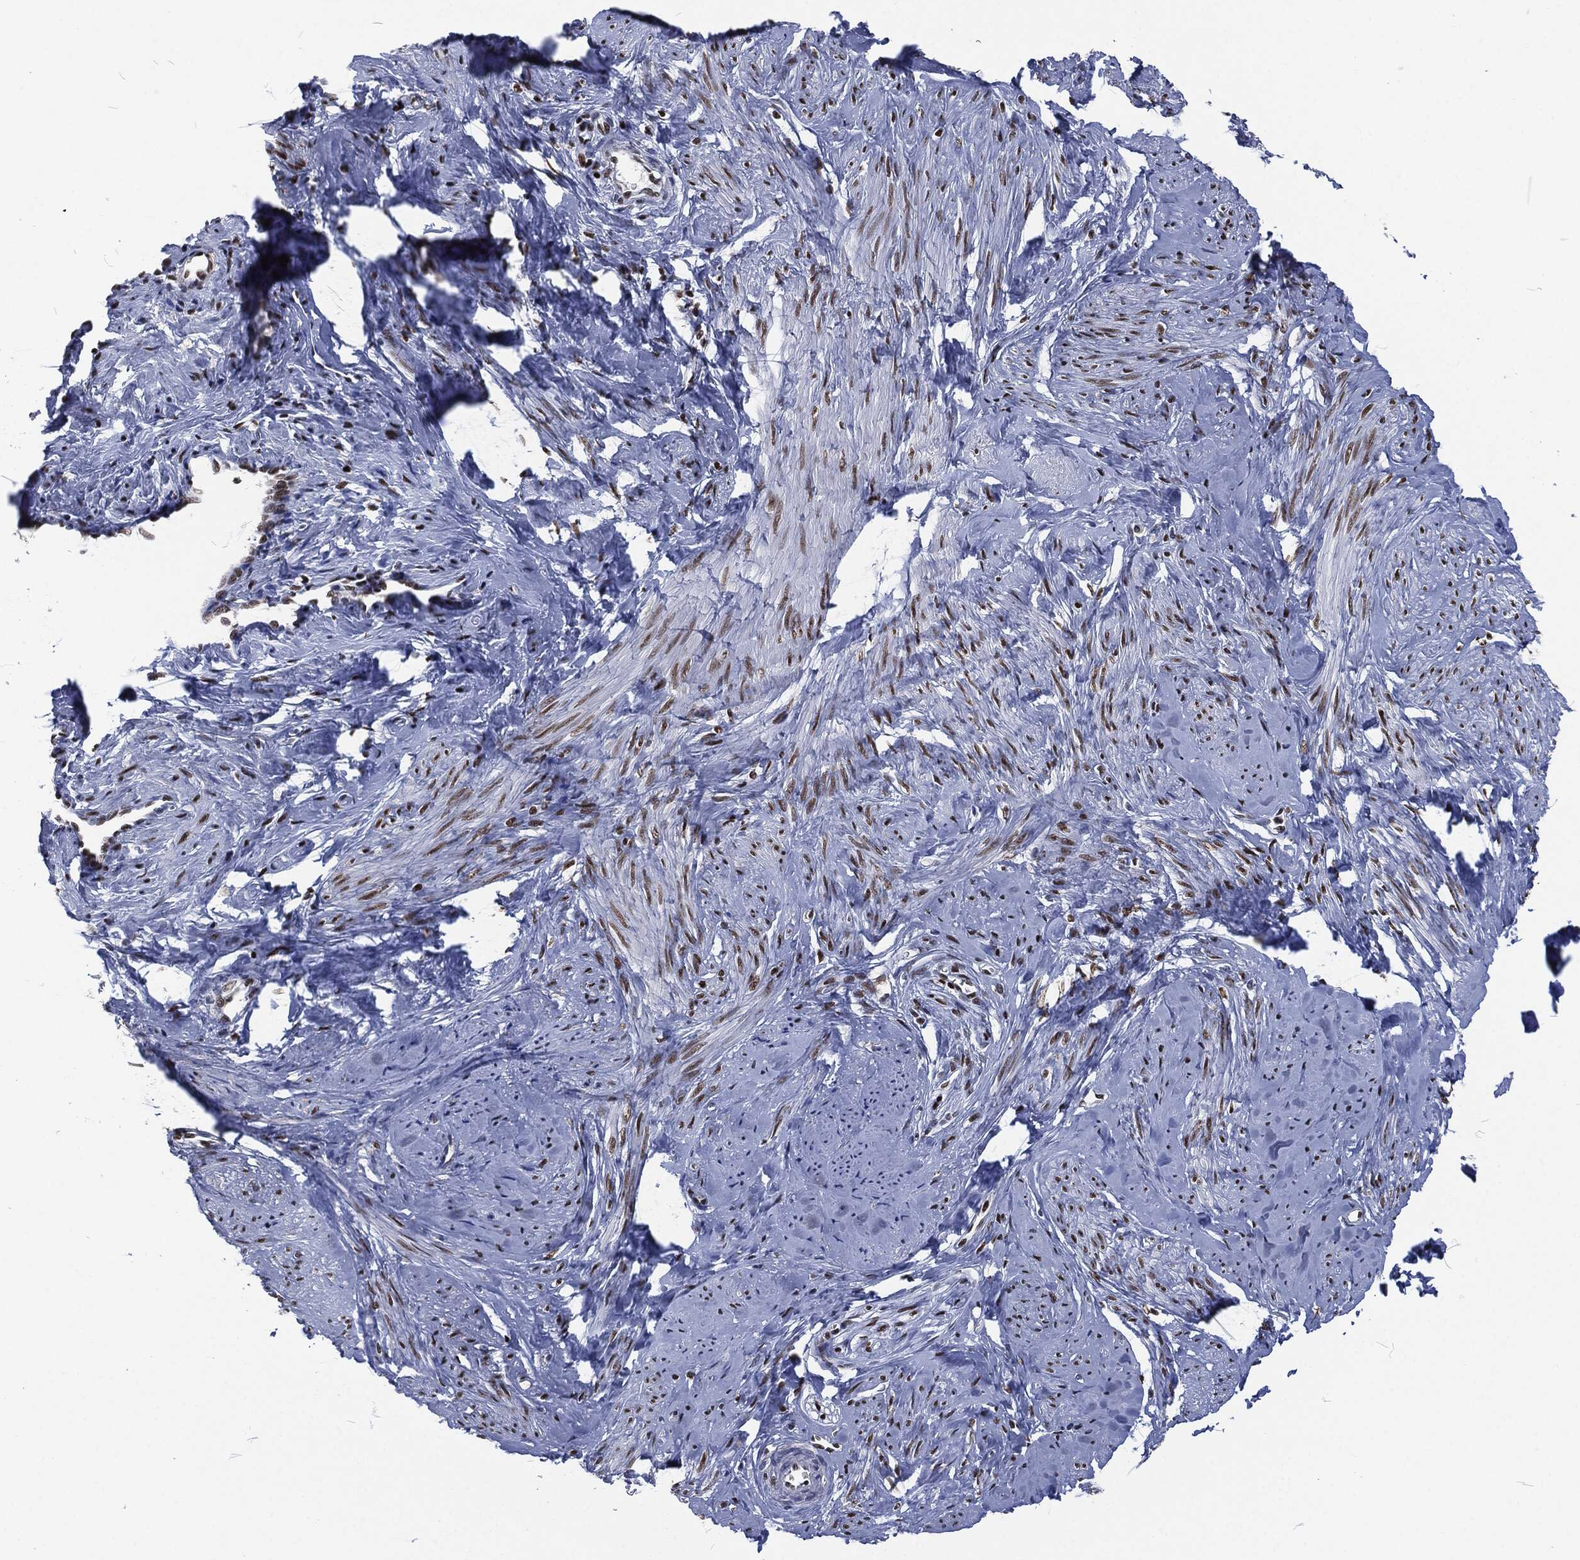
{"staining": {"intensity": "strong", "quantity": "25%-75%", "location": "nuclear"}, "tissue": "smooth muscle", "cell_type": "Smooth muscle cells", "image_type": "normal", "snomed": [{"axis": "morphology", "description": "Normal tissue, NOS"}, {"axis": "topography", "description": "Smooth muscle"}], "caption": "Immunohistochemical staining of unremarkable human smooth muscle shows 25%-75% levels of strong nuclear protein staining in about 25%-75% of smooth muscle cells.", "gene": "DCPS", "patient": {"sex": "female", "age": 48}}